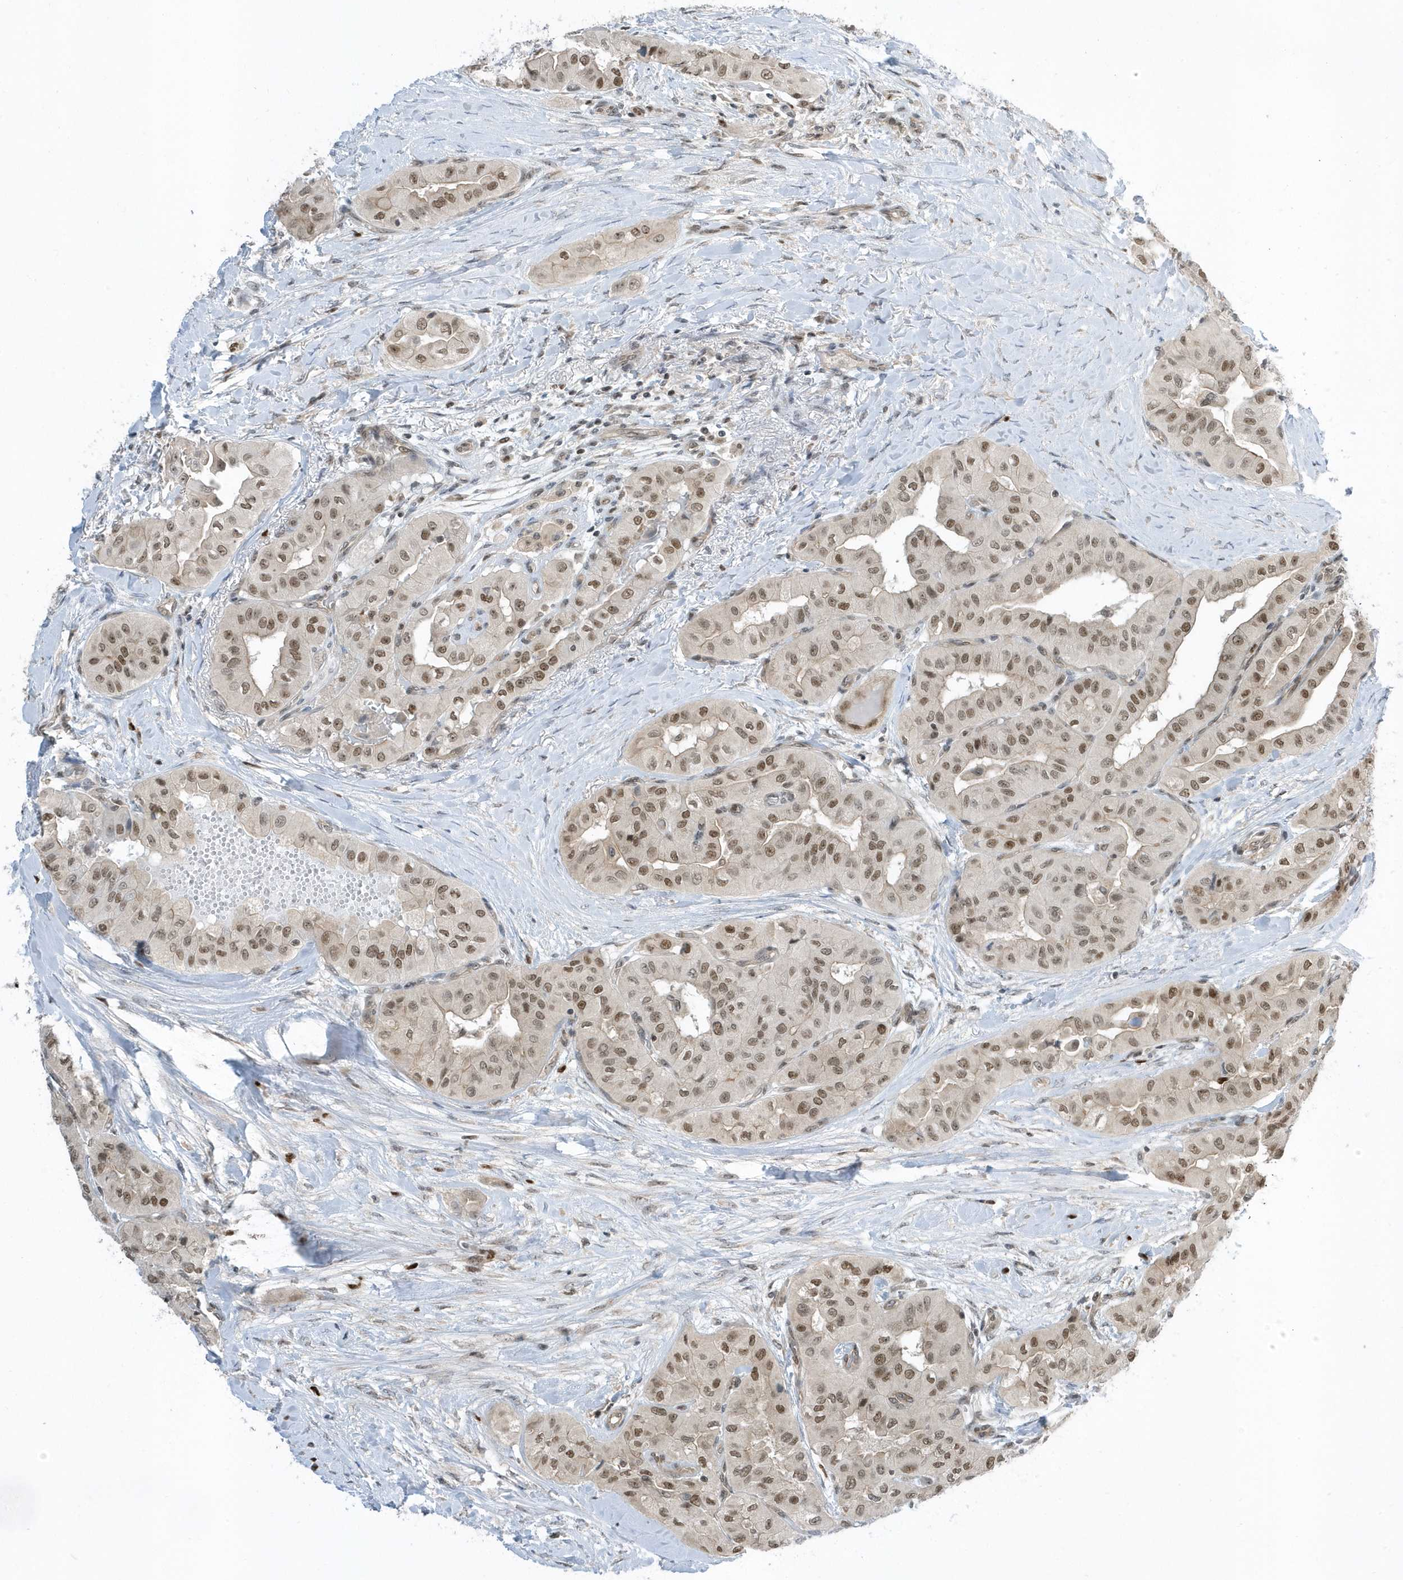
{"staining": {"intensity": "moderate", "quantity": ">75%", "location": "nuclear"}, "tissue": "thyroid cancer", "cell_type": "Tumor cells", "image_type": "cancer", "snomed": [{"axis": "morphology", "description": "Papillary adenocarcinoma, NOS"}, {"axis": "topography", "description": "Thyroid gland"}], "caption": "Moderate nuclear positivity is identified in approximately >75% of tumor cells in papillary adenocarcinoma (thyroid).", "gene": "ZNF740", "patient": {"sex": "female", "age": 59}}